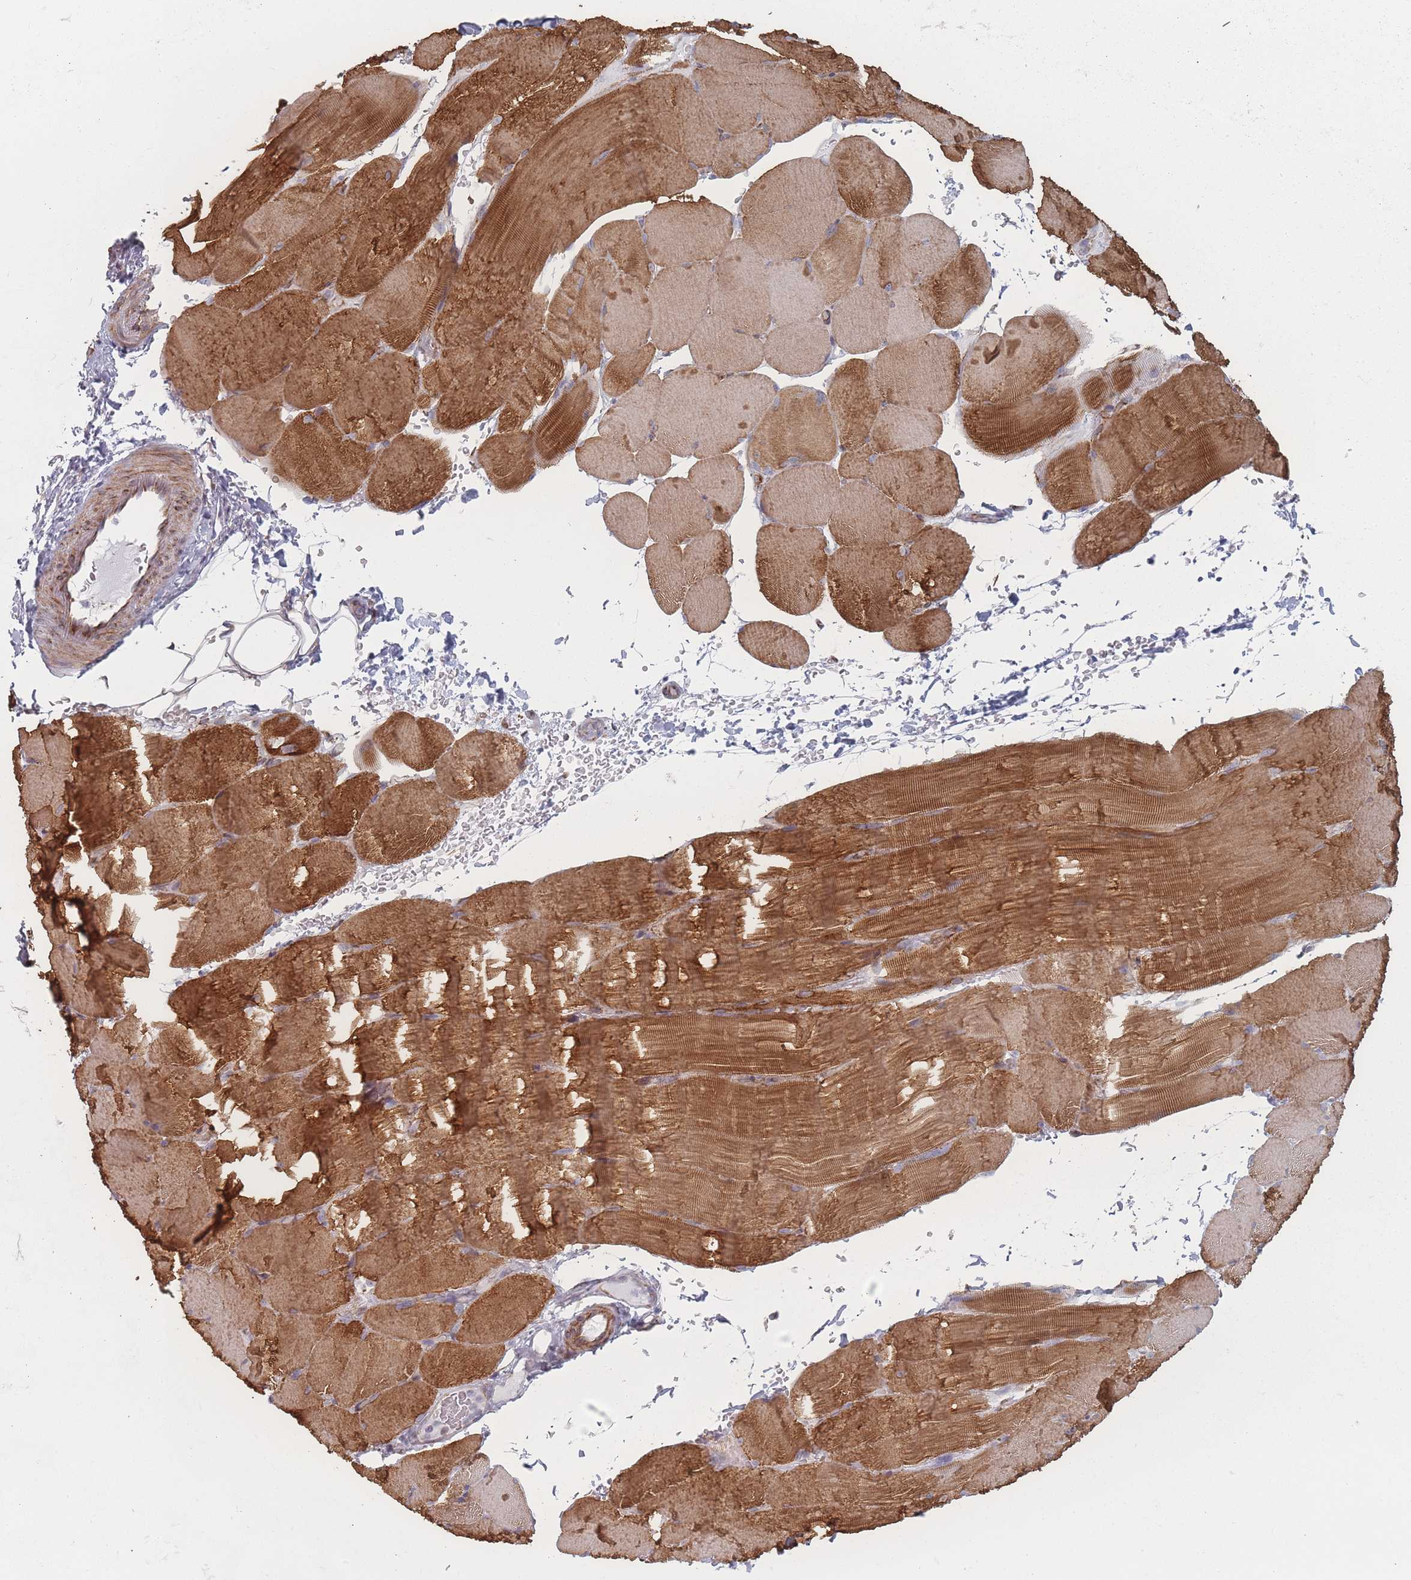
{"staining": {"intensity": "strong", "quantity": ">75%", "location": "cytoplasmic/membranous"}, "tissue": "skeletal muscle", "cell_type": "Myocytes", "image_type": "normal", "snomed": [{"axis": "morphology", "description": "Normal tissue, NOS"}, {"axis": "topography", "description": "Skeletal muscle"}, {"axis": "topography", "description": "Parathyroid gland"}], "caption": "IHC of normal skeletal muscle demonstrates high levels of strong cytoplasmic/membranous staining in about >75% of myocytes.", "gene": "RNF4", "patient": {"sex": "female", "age": 37}}